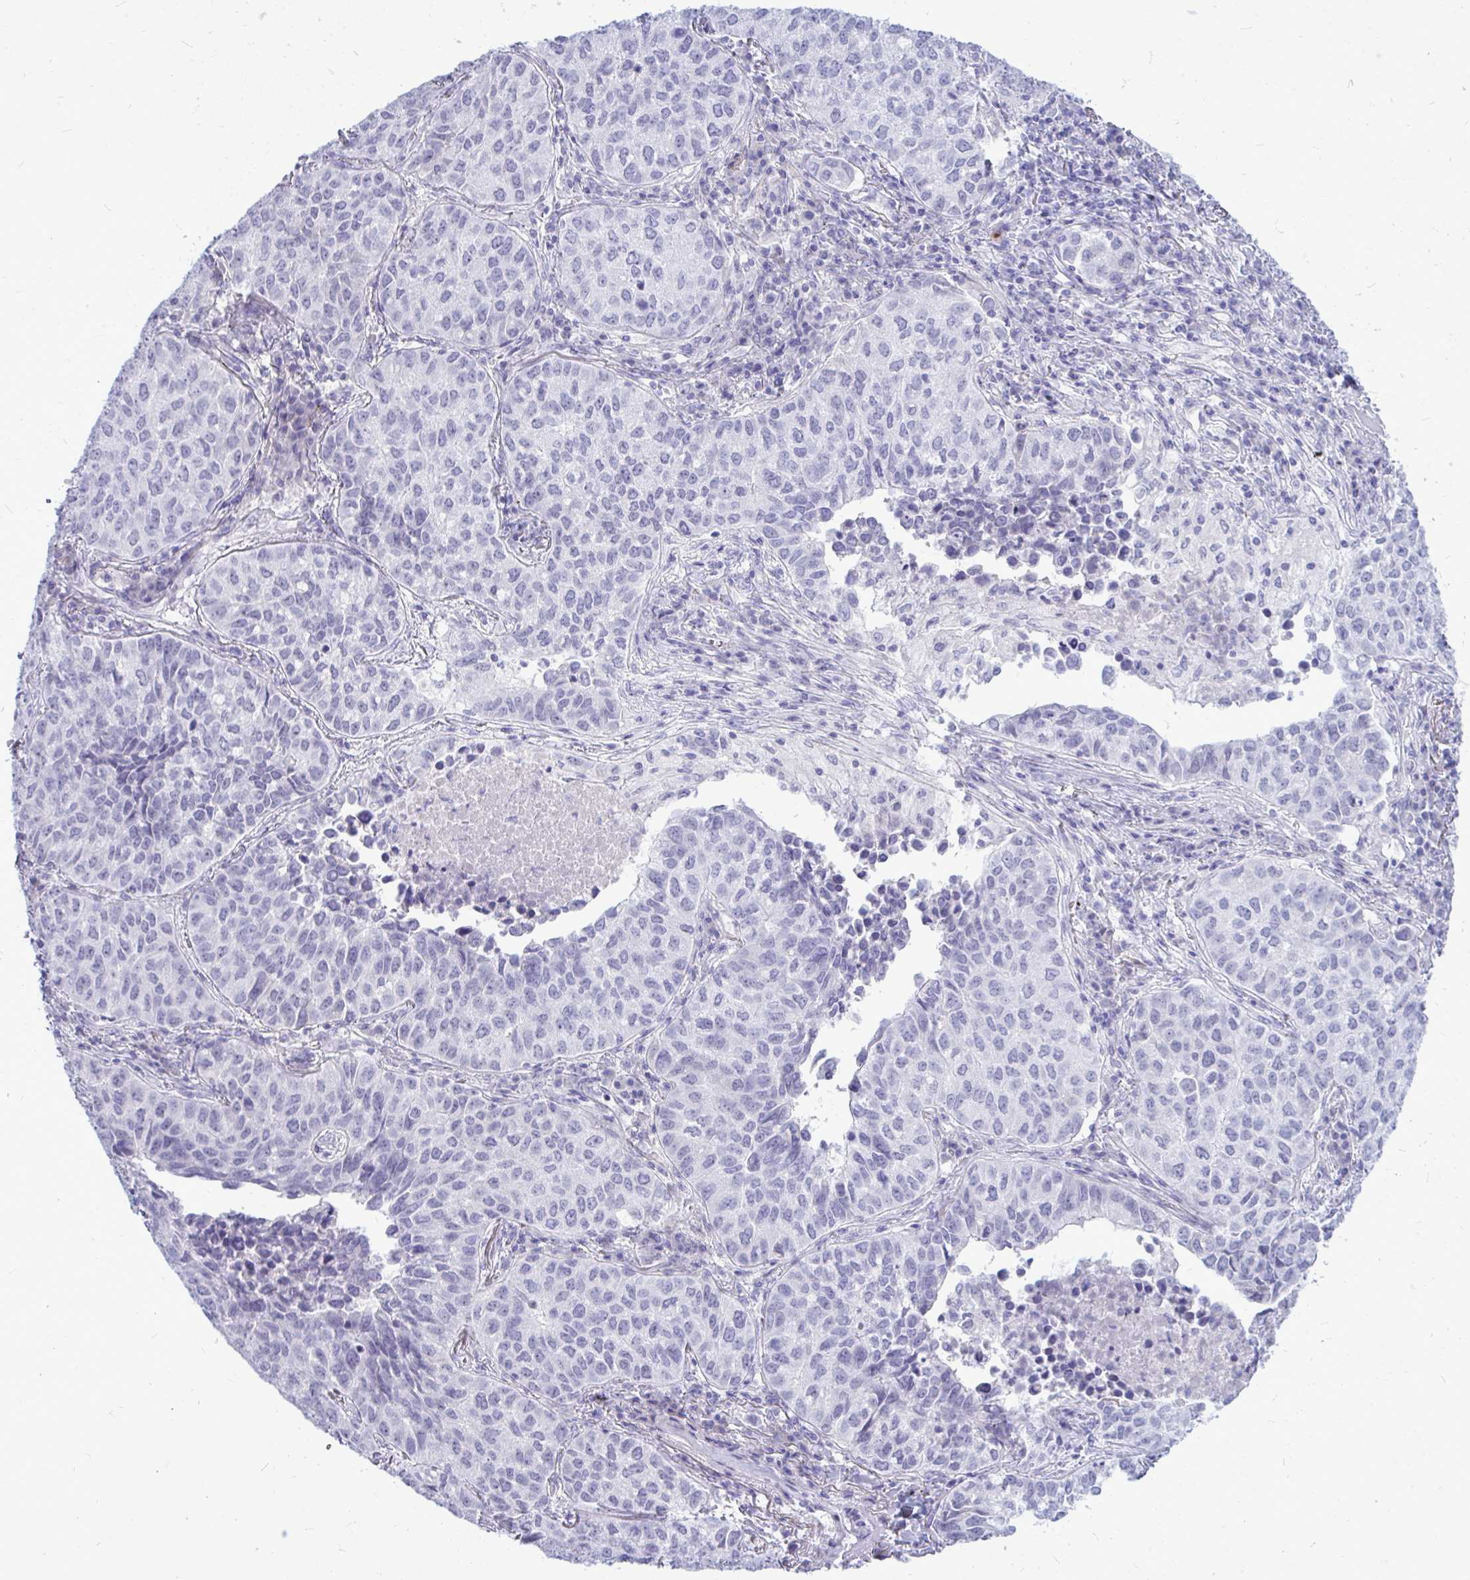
{"staining": {"intensity": "negative", "quantity": "none", "location": "none"}, "tissue": "lung cancer", "cell_type": "Tumor cells", "image_type": "cancer", "snomed": [{"axis": "morphology", "description": "Adenocarcinoma, NOS"}, {"axis": "topography", "description": "Lung"}], "caption": "Tumor cells are negative for brown protein staining in adenocarcinoma (lung). (Immunohistochemistry (ihc), brightfield microscopy, high magnification).", "gene": "ZSCAN25", "patient": {"sex": "female", "age": 50}}